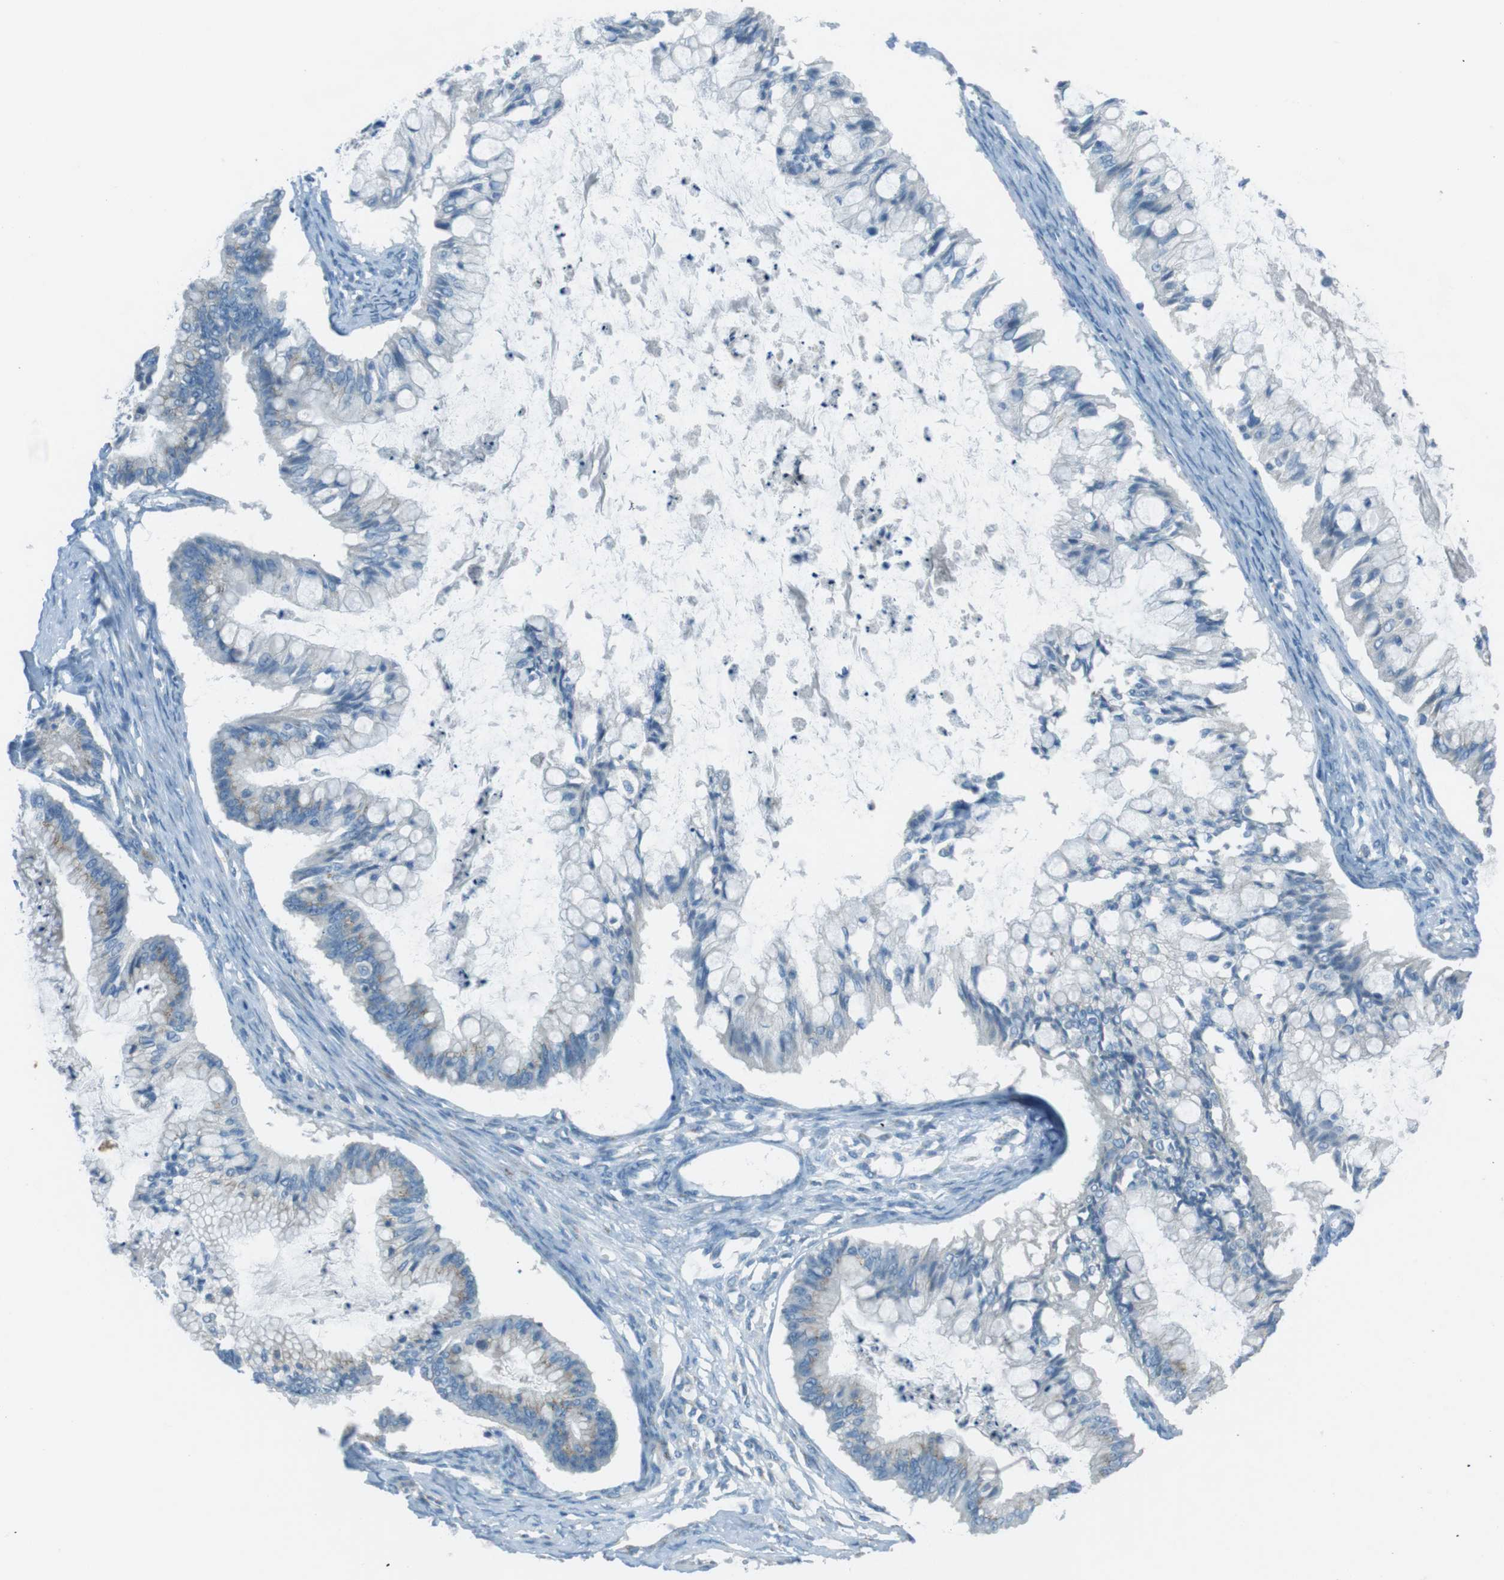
{"staining": {"intensity": "weak", "quantity": "<25%", "location": "cytoplasmic/membranous"}, "tissue": "ovarian cancer", "cell_type": "Tumor cells", "image_type": "cancer", "snomed": [{"axis": "morphology", "description": "Cystadenocarcinoma, mucinous, NOS"}, {"axis": "topography", "description": "Ovary"}], "caption": "Immunohistochemistry of ovarian cancer demonstrates no expression in tumor cells. (DAB immunohistochemistry visualized using brightfield microscopy, high magnification).", "gene": "TXNDC15", "patient": {"sex": "female", "age": 57}}